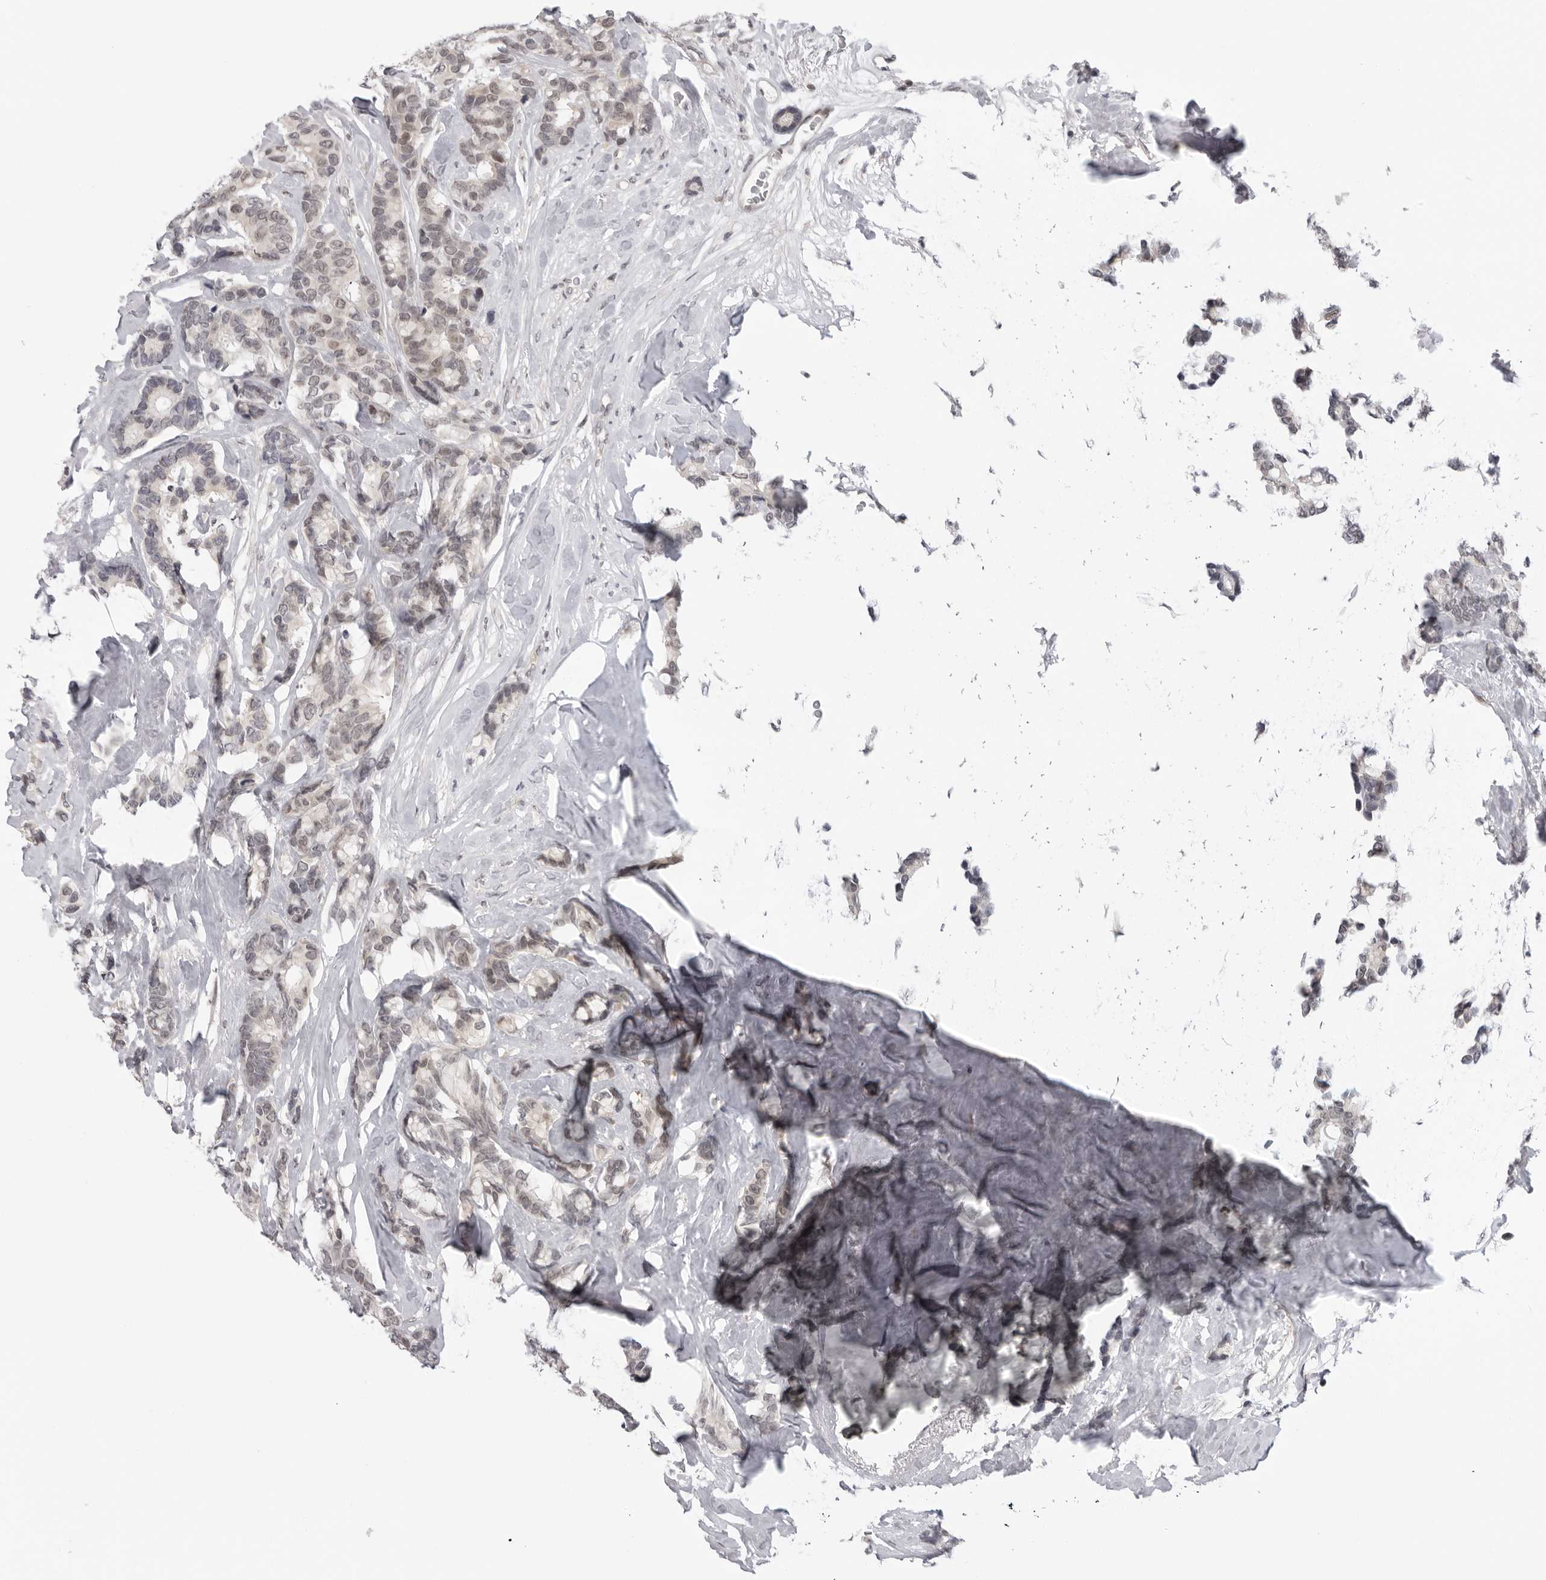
{"staining": {"intensity": "weak", "quantity": "25%-75%", "location": "nuclear"}, "tissue": "breast cancer", "cell_type": "Tumor cells", "image_type": "cancer", "snomed": [{"axis": "morphology", "description": "Duct carcinoma"}, {"axis": "topography", "description": "Breast"}], "caption": "Human infiltrating ductal carcinoma (breast) stained with a brown dye exhibits weak nuclear positive expression in about 25%-75% of tumor cells.", "gene": "ALPK2", "patient": {"sex": "female", "age": 87}}